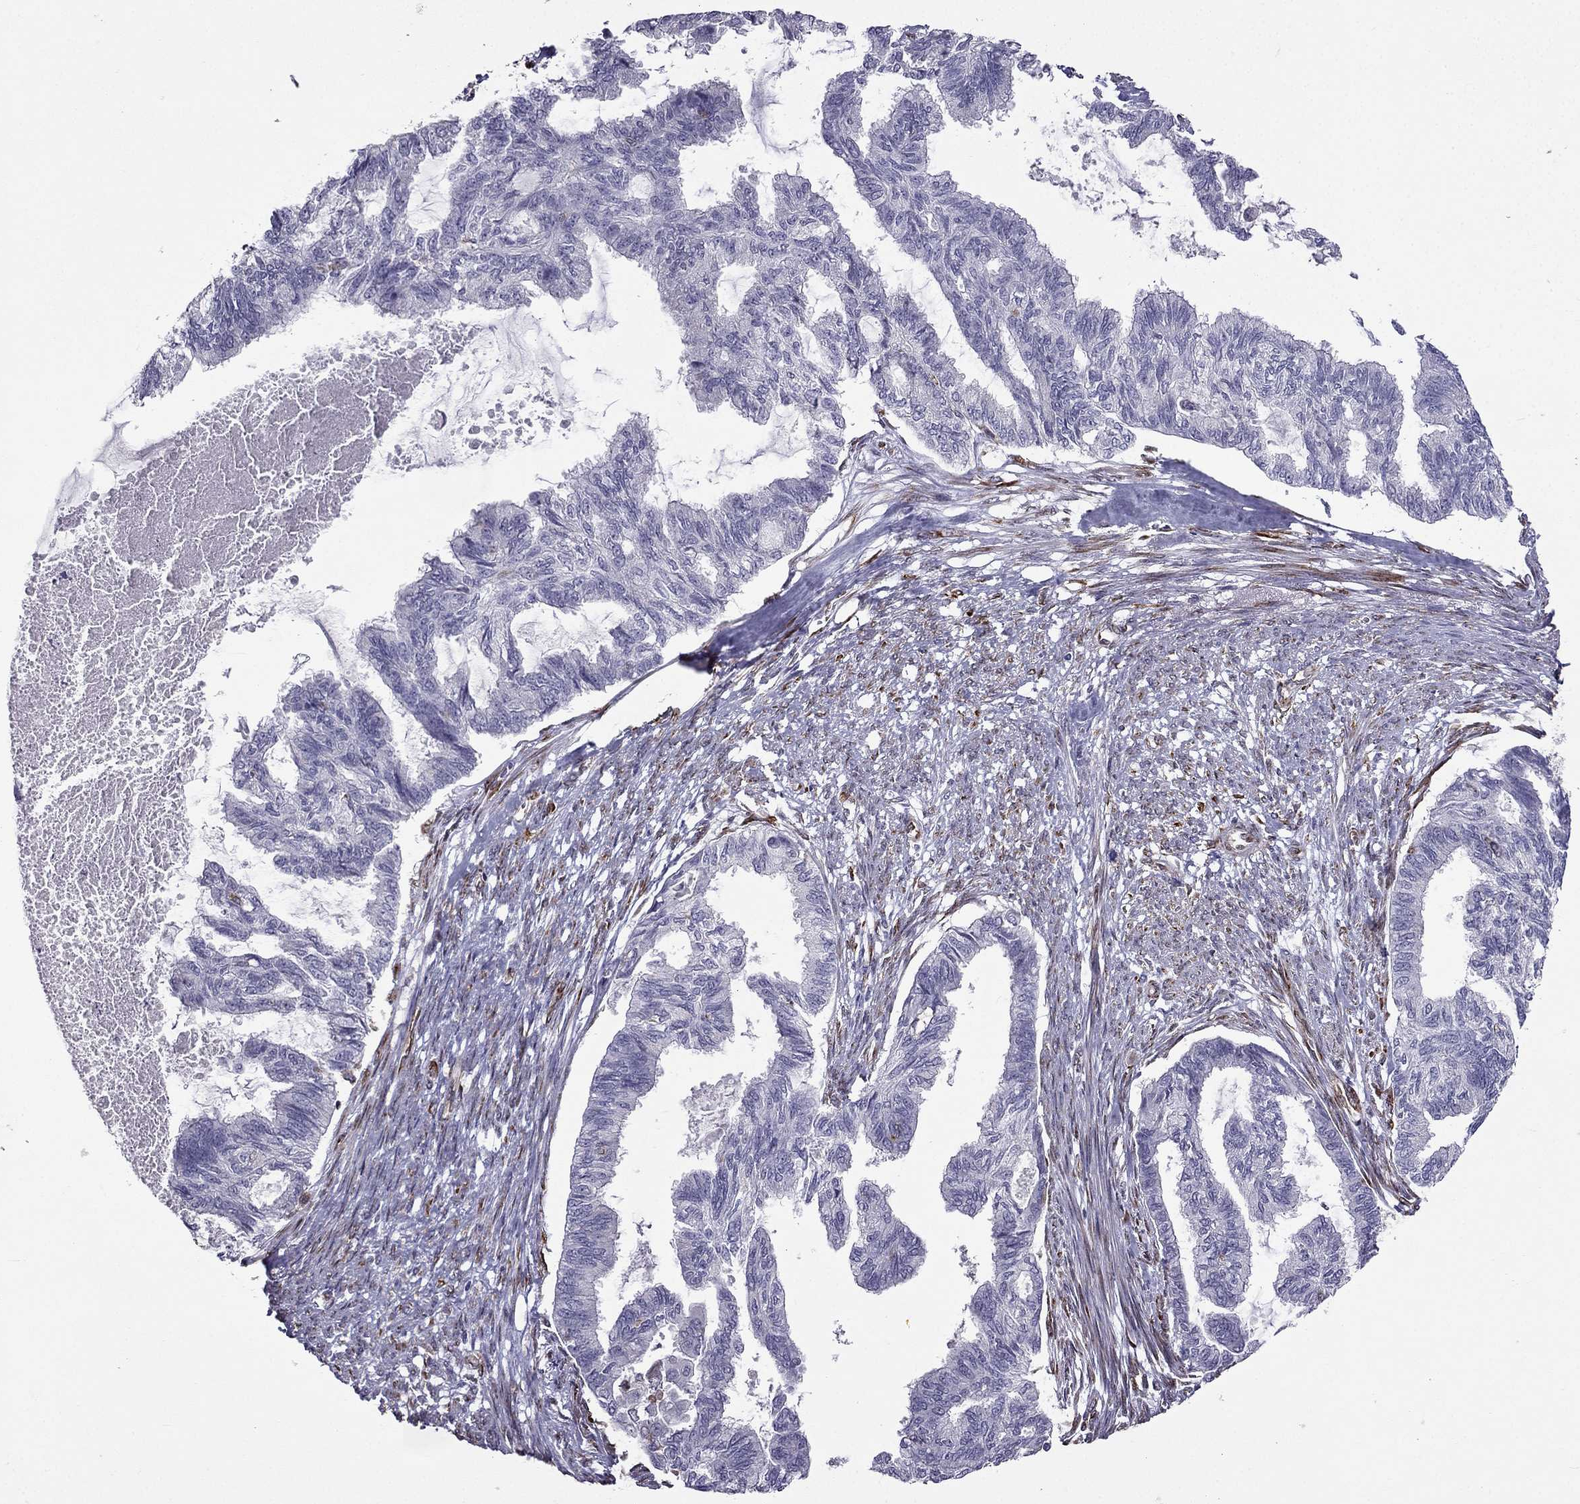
{"staining": {"intensity": "negative", "quantity": "none", "location": "none"}, "tissue": "endometrial cancer", "cell_type": "Tumor cells", "image_type": "cancer", "snomed": [{"axis": "morphology", "description": "Adenocarcinoma, NOS"}, {"axis": "topography", "description": "Endometrium"}], "caption": "This is an immunohistochemistry (IHC) micrograph of human endometrial adenocarcinoma. There is no expression in tumor cells.", "gene": "IKBIP", "patient": {"sex": "female", "age": 86}}